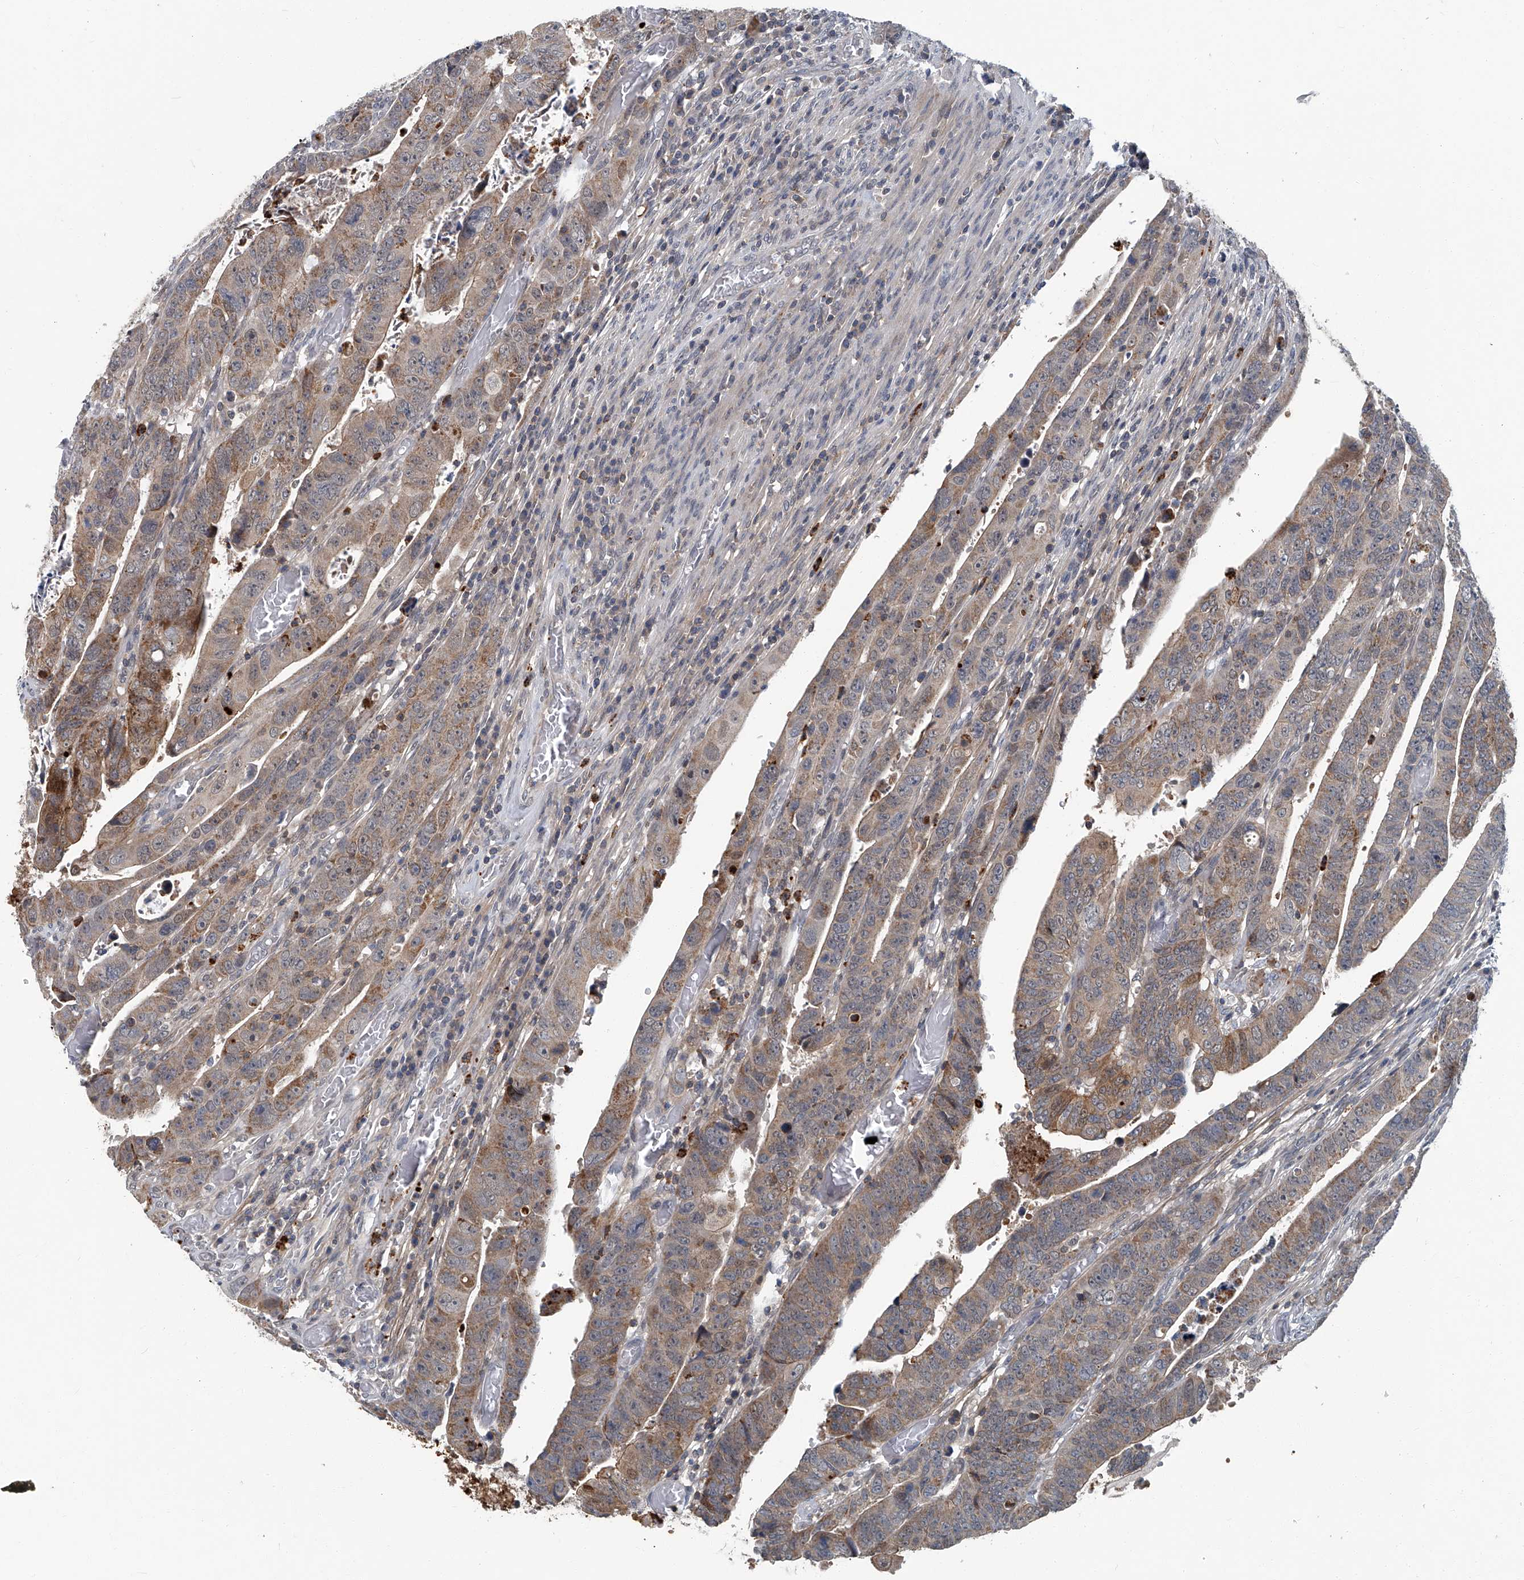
{"staining": {"intensity": "weak", "quantity": ">75%", "location": "cytoplasmic/membranous"}, "tissue": "colorectal cancer", "cell_type": "Tumor cells", "image_type": "cancer", "snomed": [{"axis": "morphology", "description": "Normal tissue, NOS"}, {"axis": "morphology", "description": "Adenocarcinoma, NOS"}, {"axis": "topography", "description": "Rectum"}], "caption": "About >75% of tumor cells in human colorectal cancer (adenocarcinoma) demonstrate weak cytoplasmic/membranous protein staining as visualized by brown immunohistochemical staining.", "gene": "AKNAD1", "patient": {"sex": "female", "age": 65}}